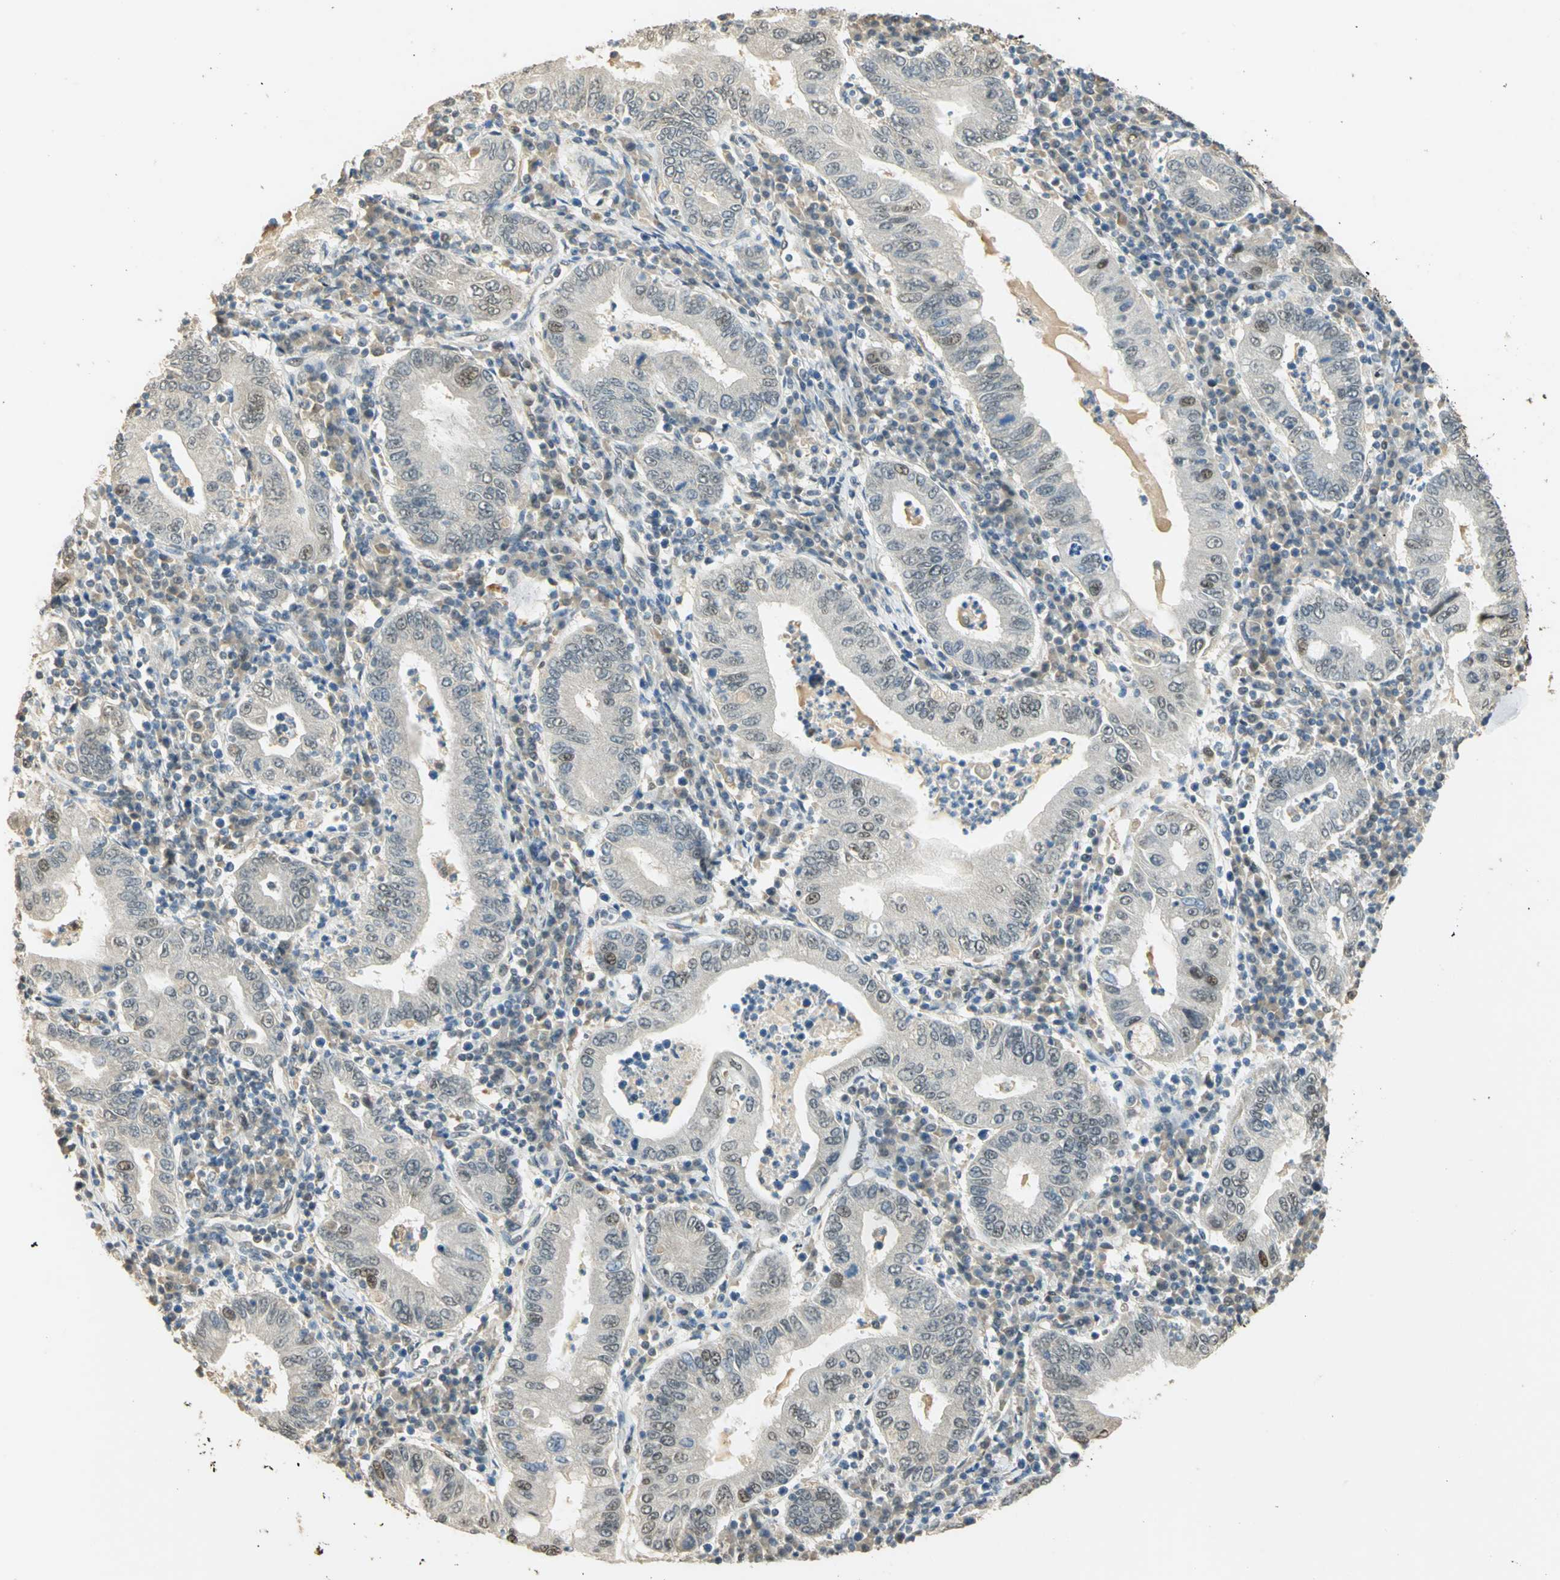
{"staining": {"intensity": "weak", "quantity": ">75%", "location": "cytoplasmic/membranous"}, "tissue": "stomach cancer", "cell_type": "Tumor cells", "image_type": "cancer", "snomed": [{"axis": "morphology", "description": "Normal tissue, NOS"}, {"axis": "morphology", "description": "Adenocarcinoma, NOS"}, {"axis": "topography", "description": "Esophagus"}, {"axis": "topography", "description": "Stomach, upper"}, {"axis": "topography", "description": "Peripheral nerve tissue"}], "caption": "Stomach adenocarcinoma stained for a protein exhibits weak cytoplasmic/membranous positivity in tumor cells. (brown staining indicates protein expression, while blue staining denotes nuclei).", "gene": "HDHD5", "patient": {"sex": "male", "age": 62}}